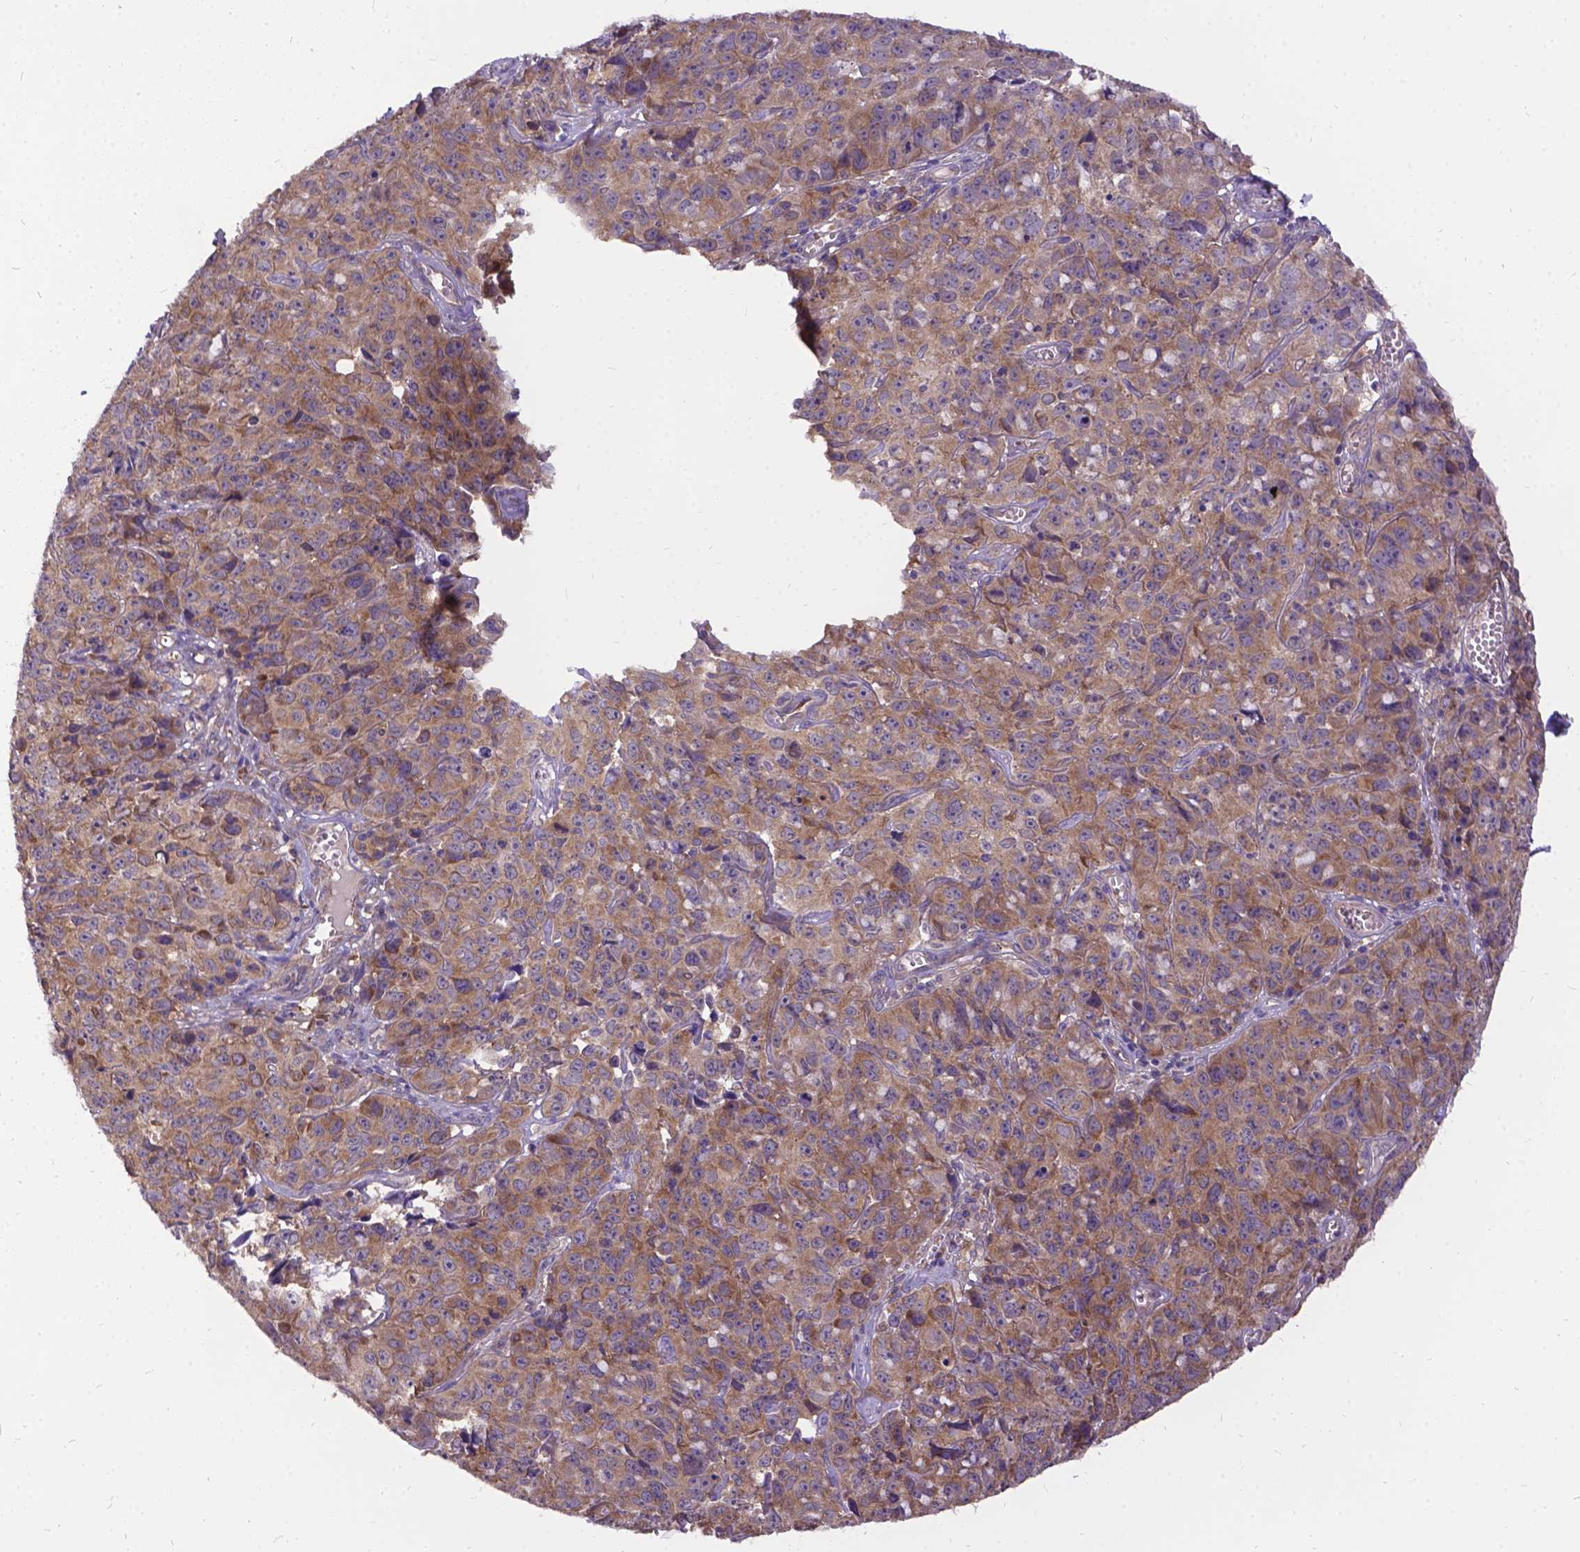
{"staining": {"intensity": "moderate", "quantity": ">75%", "location": "cytoplasmic/membranous"}, "tissue": "cervical cancer", "cell_type": "Tumor cells", "image_type": "cancer", "snomed": [{"axis": "morphology", "description": "Squamous cell carcinoma, NOS"}, {"axis": "topography", "description": "Cervix"}], "caption": "Immunohistochemical staining of human cervical cancer (squamous cell carcinoma) displays moderate cytoplasmic/membranous protein positivity in about >75% of tumor cells. (DAB IHC, brown staining for protein, blue staining for nuclei).", "gene": "DENND6A", "patient": {"sex": "female", "age": 28}}